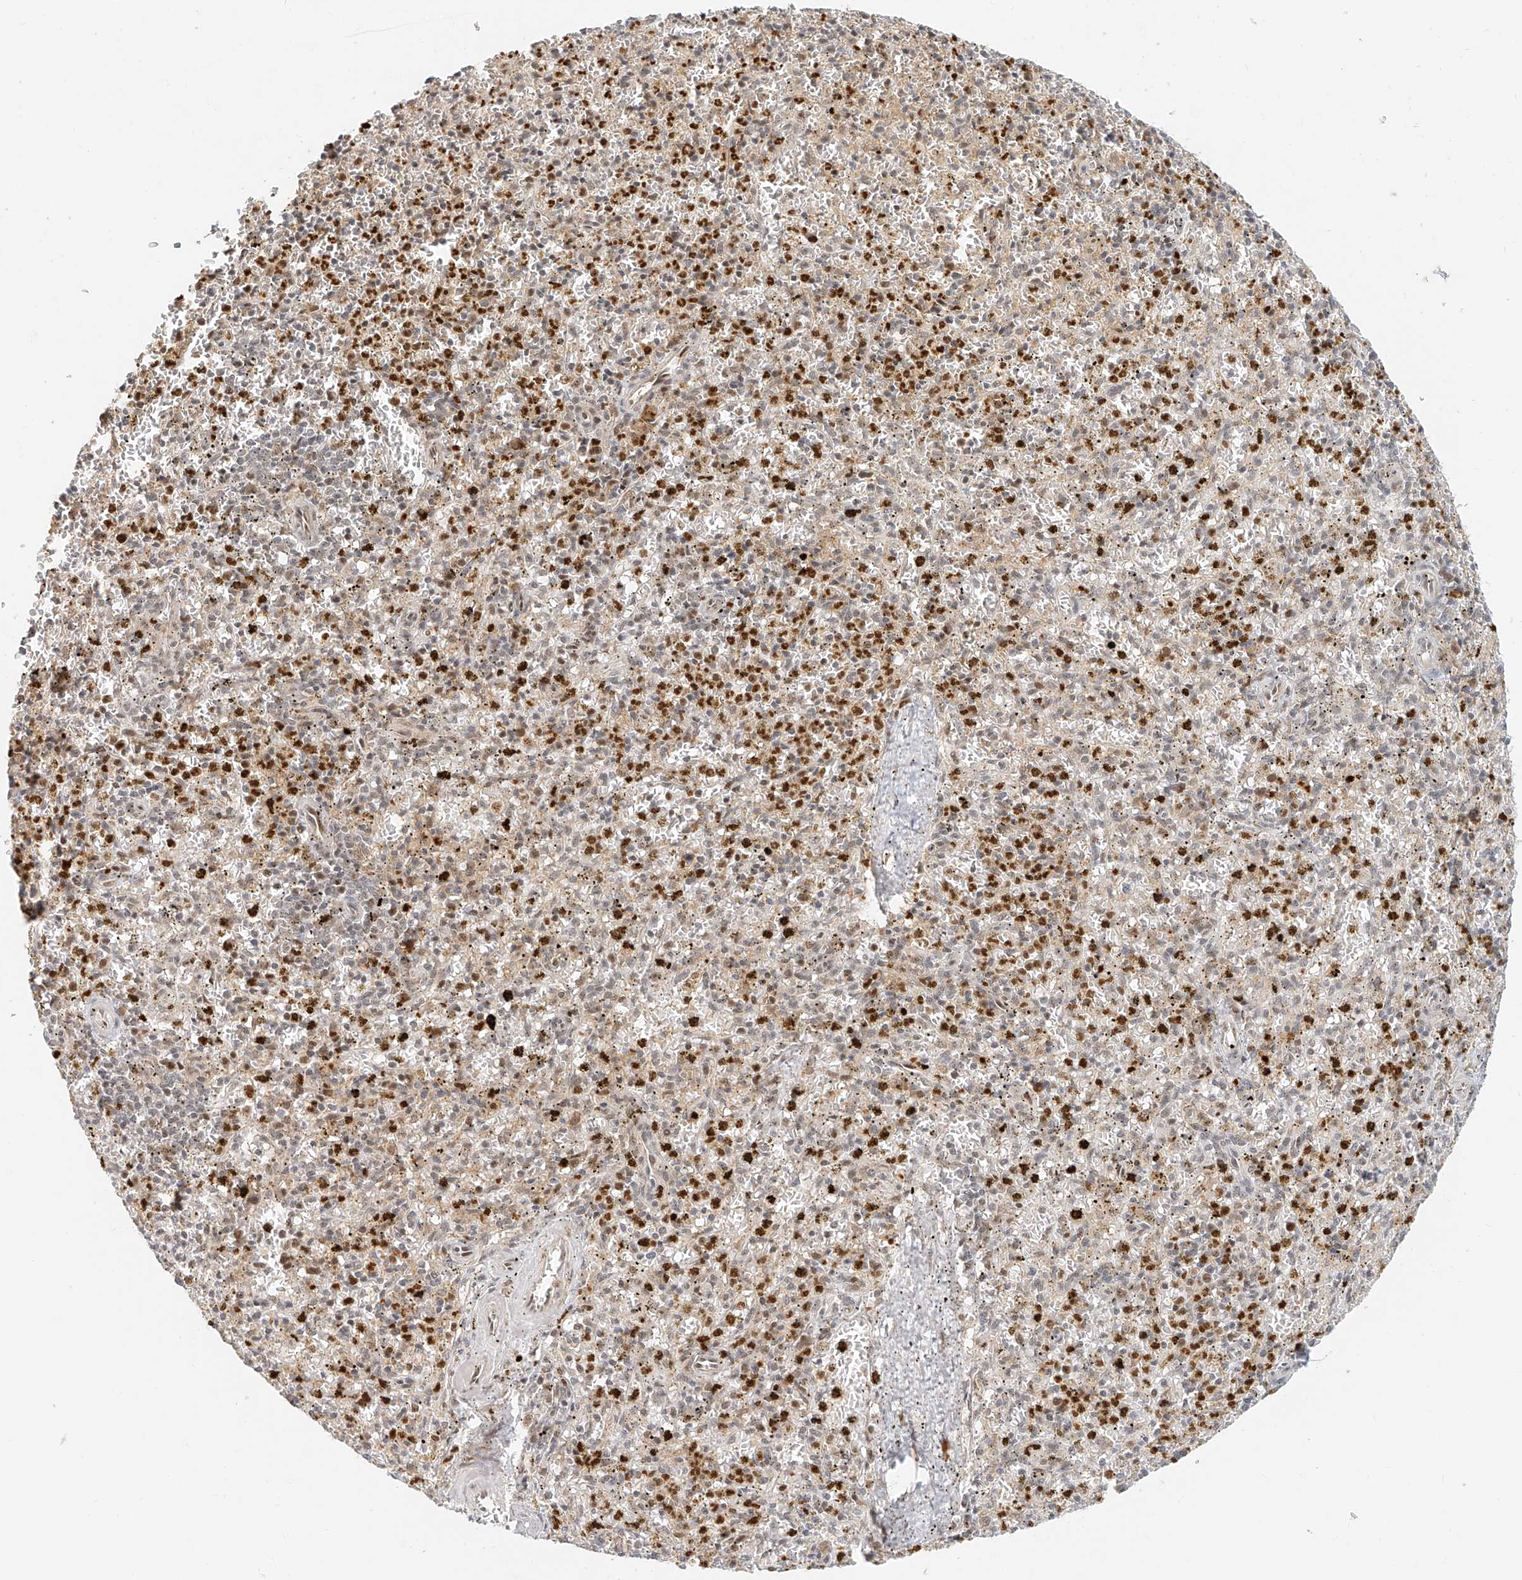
{"staining": {"intensity": "strong", "quantity": "25%-75%", "location": "nuclear"}, "tissue": "spleen", "cell_type": "Cells in red pulp", "image_type": "normal", "snomed": [{"axis": "morphology", "description": "Normal tissue, NOS"}, {"axis": "topography", "description": "Spleen"}], "caption": "Spleen stained with DAB immunohistochemistry reveals high levels of strong nuclear positivity in approximately 25%-75% of cells in red pulp.", "gene": "CXorf58", "patient": {"sex": "male", "age": 72}}